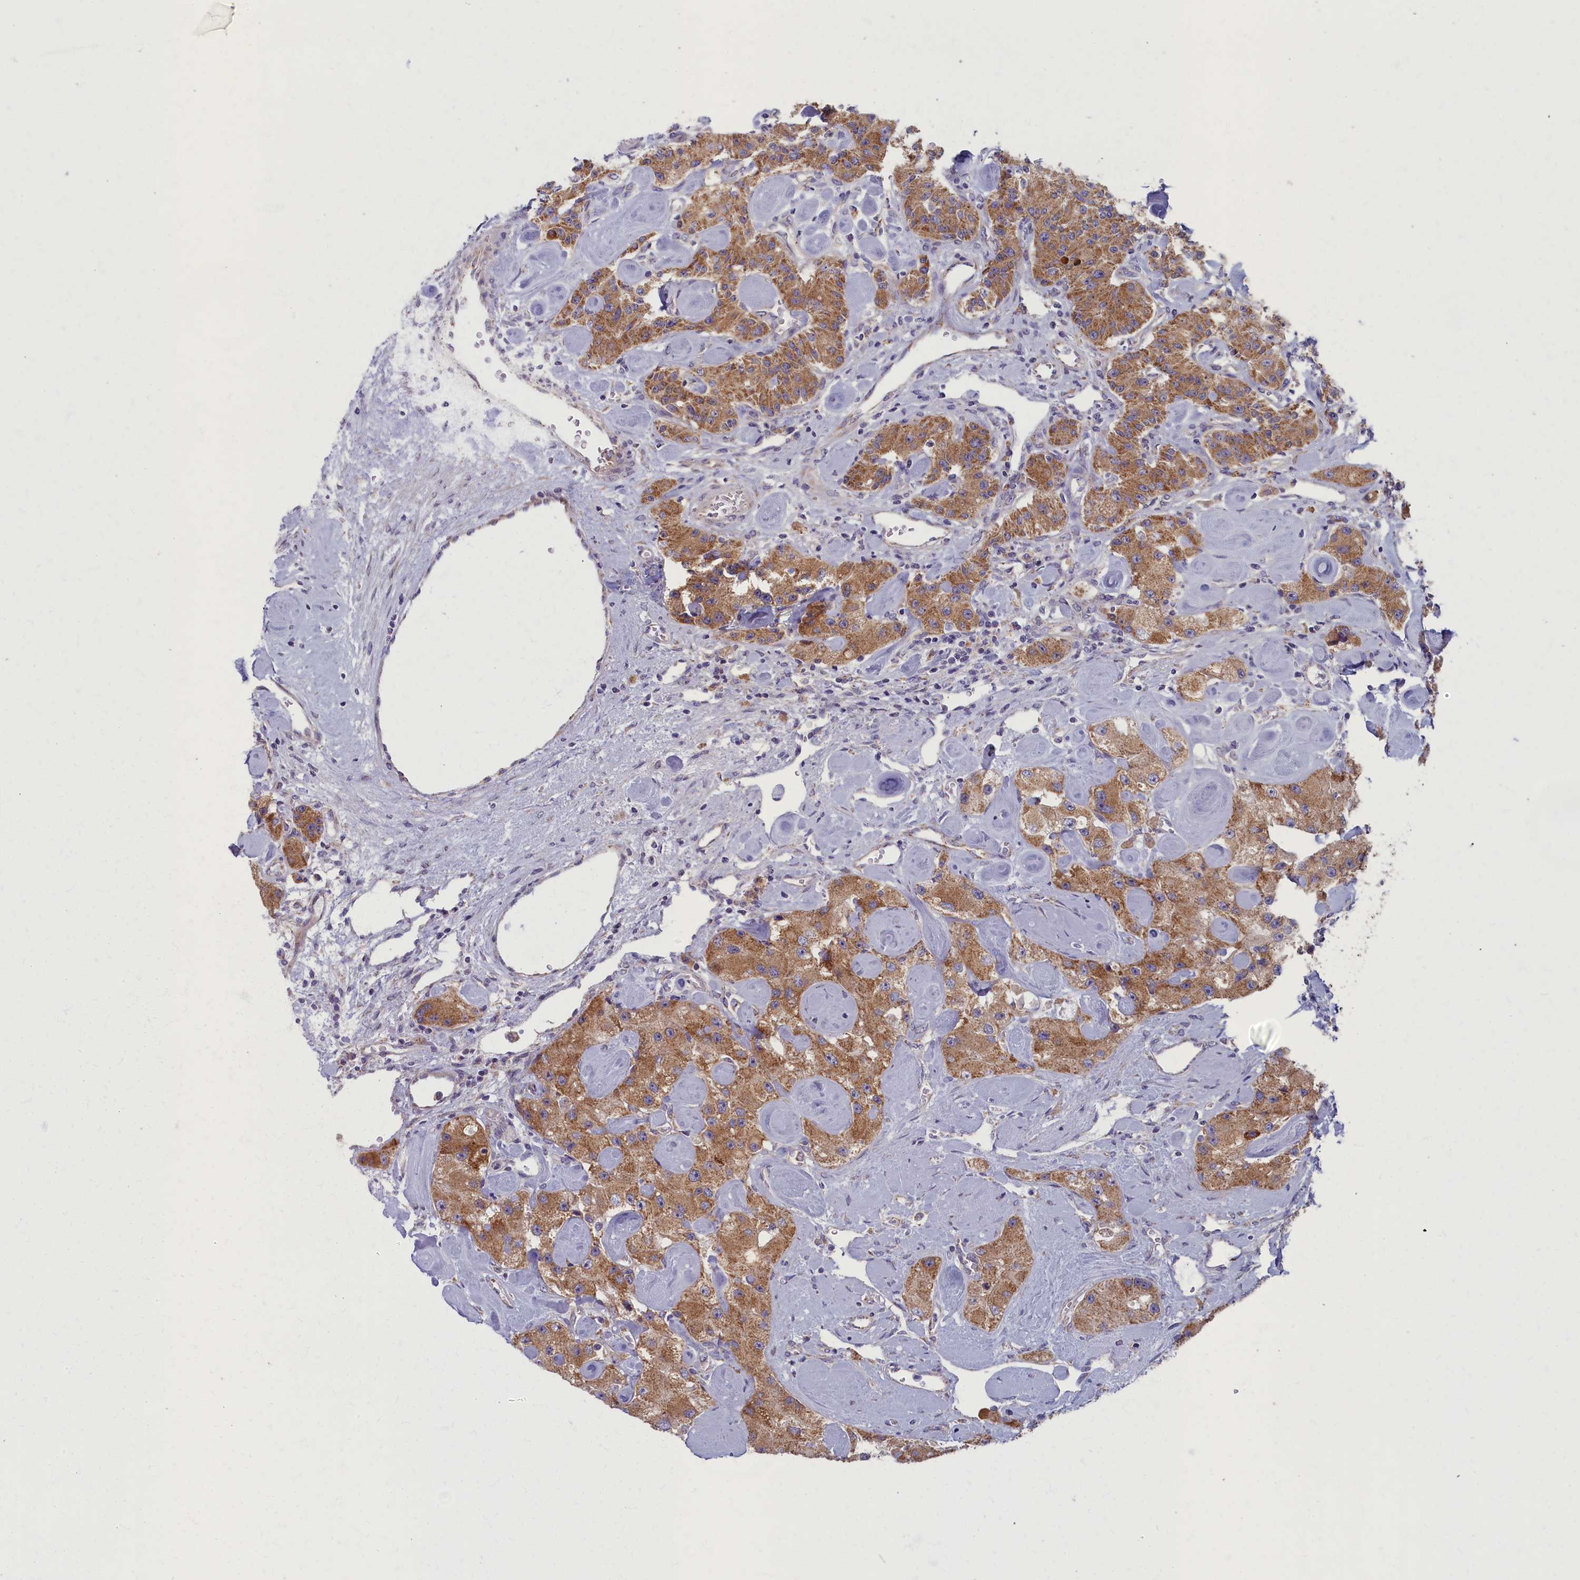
{"staining": {"intensity": "moderate", "quantity": ">75%", "location": "cytoplasmic/membranous"}, "tissue": "carcinoid", "cell_type": "Tumor cells", "image_type": "cancer", "snomed": [{"axis": "morphology", "description": "Carcinoid, malignant, NOS"}, {"axis": "topography", "description": "Pancreas"}], "caption": "A photomicrograph of human carcinoid stained for a protein displays moderate cytoplasmic/membranous brown staining in tumor cells.", "gene": "MRPS25", "patient": {"sex": "male", "age": 41}}